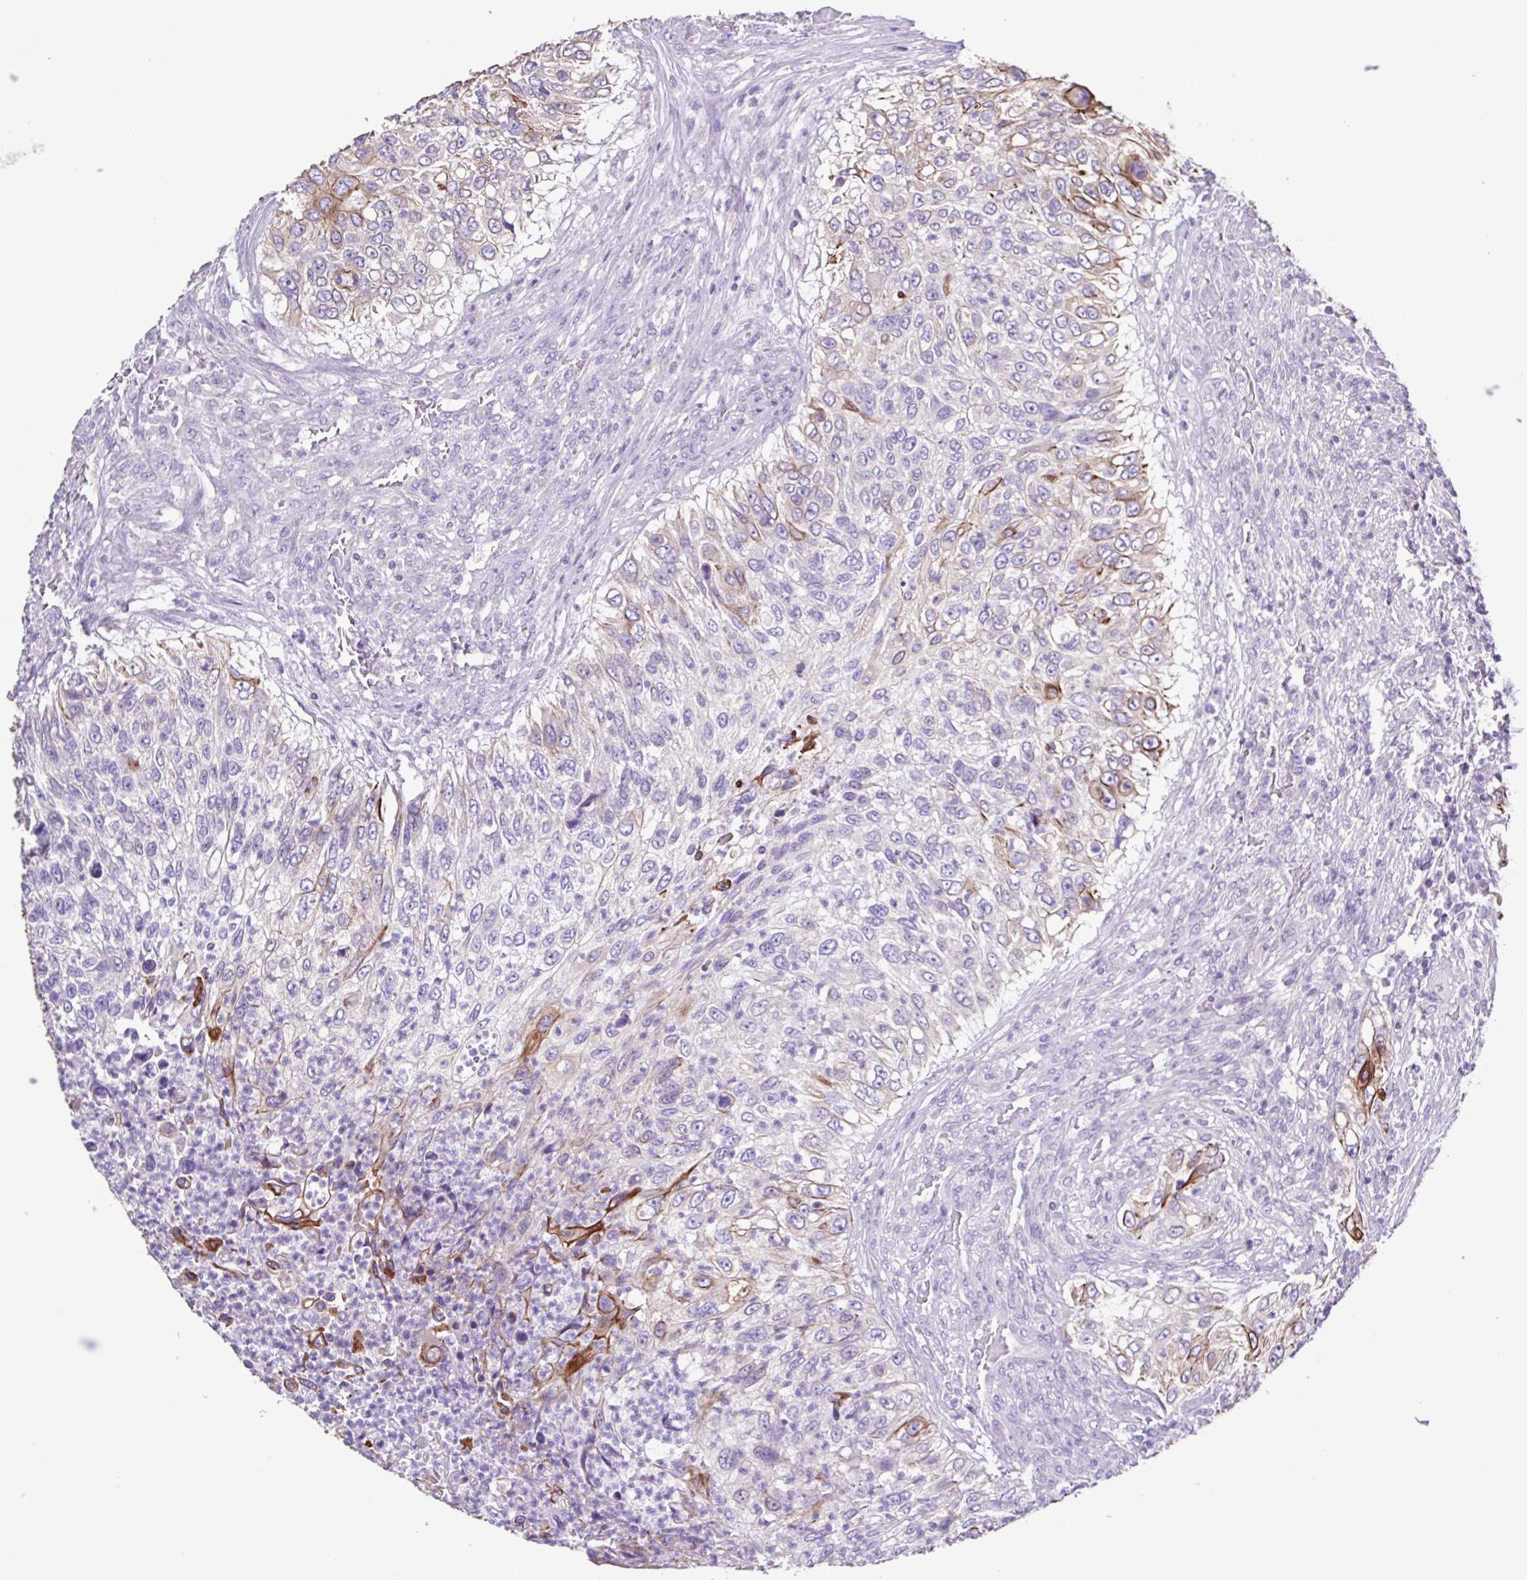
{"staining": {"intensity": "moderate", "quantity": "<25%", "location": "cytoplasmic/membranous"}, "tissue": "urothelial cancer", "cell_type": "Tumor cells", "image_type": "cancer", "snomed": [{"axis": "morphology", "description": "Urothelial carcinoma, High grade"}, {"axis": "topography", "description": "Urinary bladder"}], "caption": "This micrograph displays immunohistochemistry (IHC) staining of high-grade urothelial carcinoma, with low moderate cytoplasmic/membranous positivity in approximately <25% of tumor cells.", "gene": "PLA2G4E", "patient": {"sex": "female", "age": 60}}